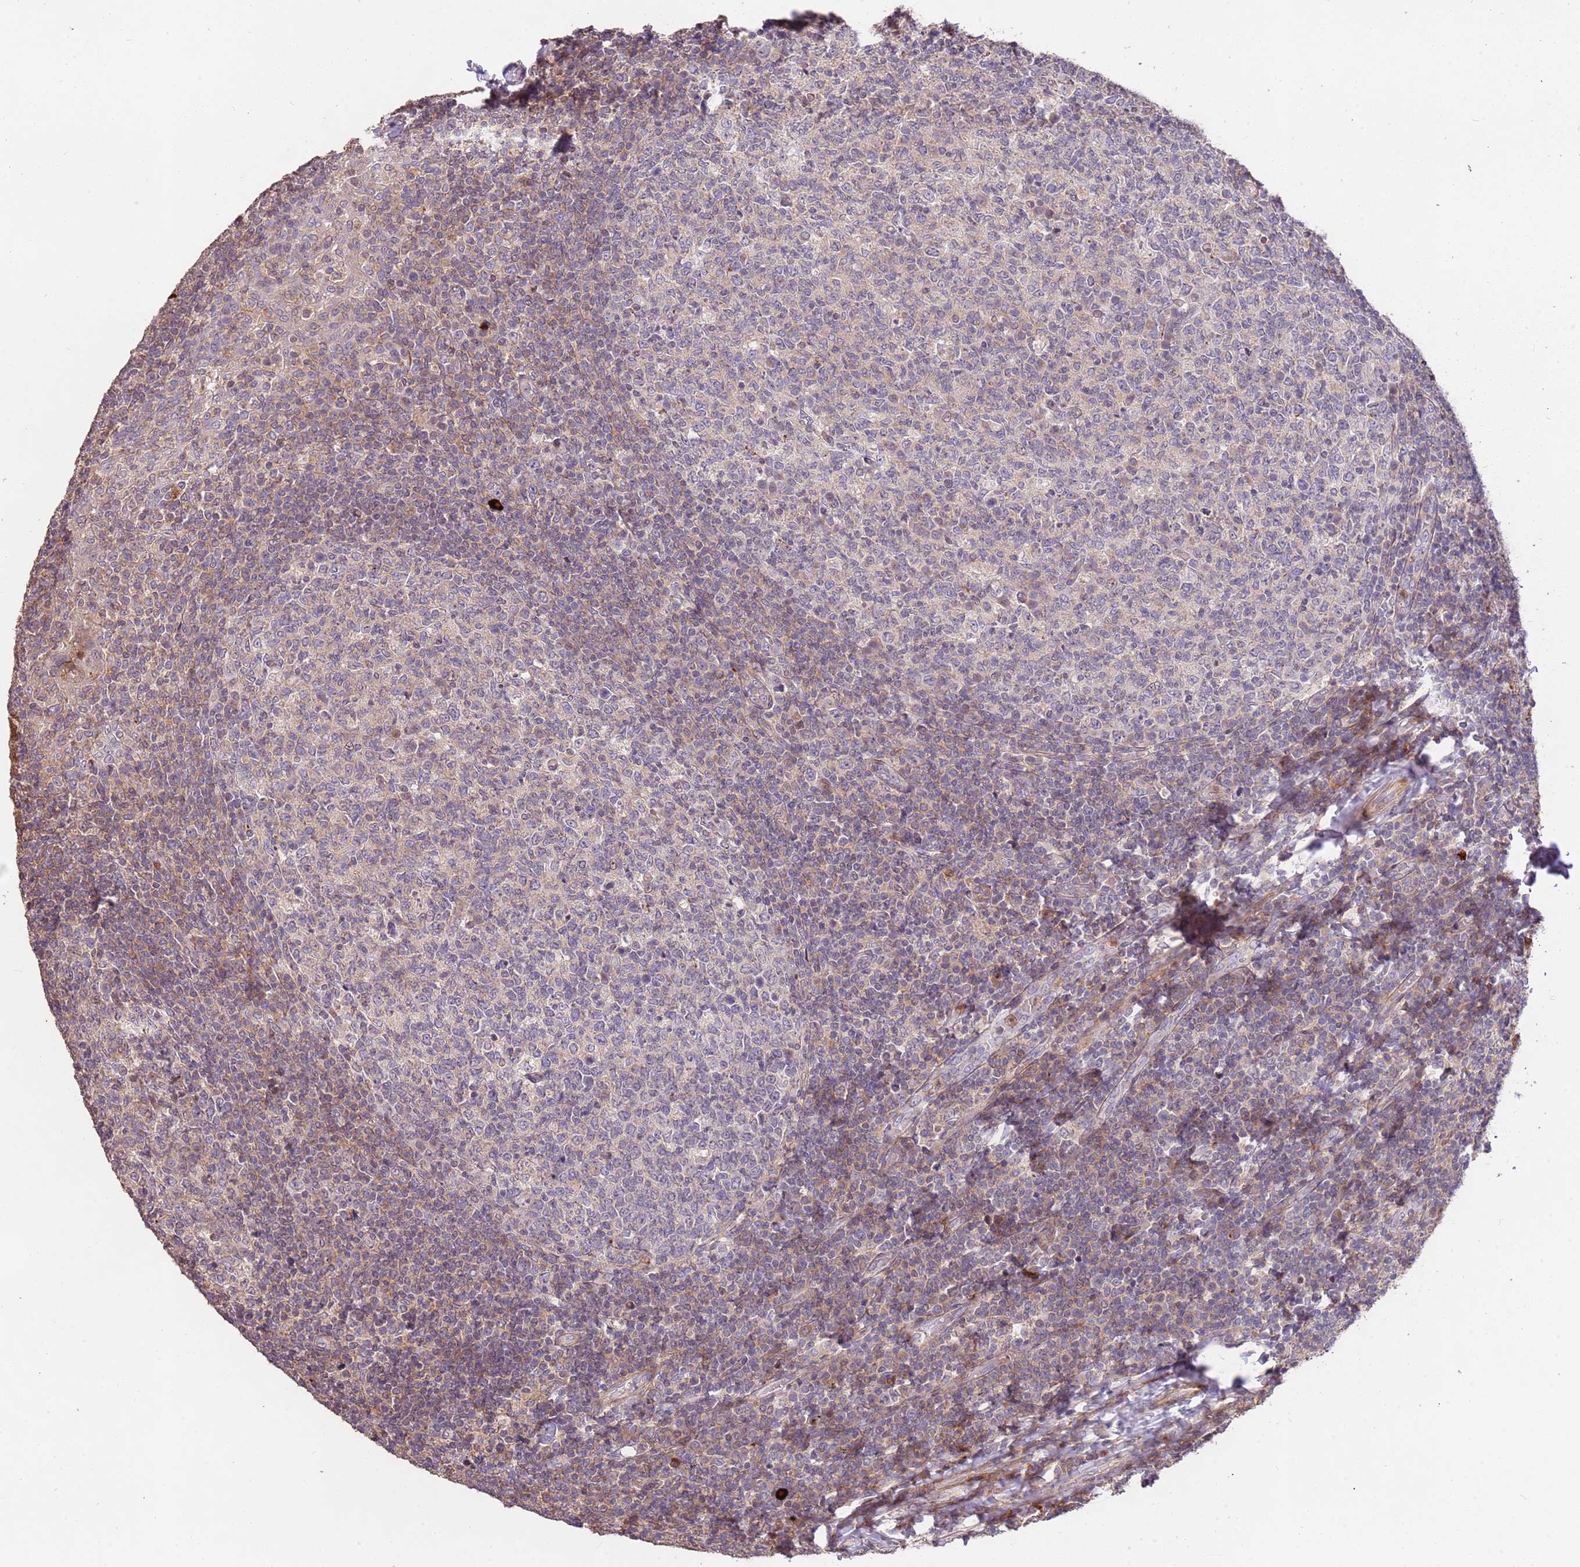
{"staining": {"intensity": "negative", "quantity": "none", "location": "none"}, "tissue": "tonsil", "cell_type": "Germinal center cells", "image_type": "normal", "snomed": [{"axis": "morphology", "description": "Normal tissue, NOS"}, {"axis": "topography", "description": "Tonsil"}], "caption": "Immunohistochemistry of benign human tonsil reveals no expression in germinal center cells. (IHC, brightfield microscopy, high magnification).", "gene": "SLC16A4", "patient": {"sex": "female", "age": 19}}